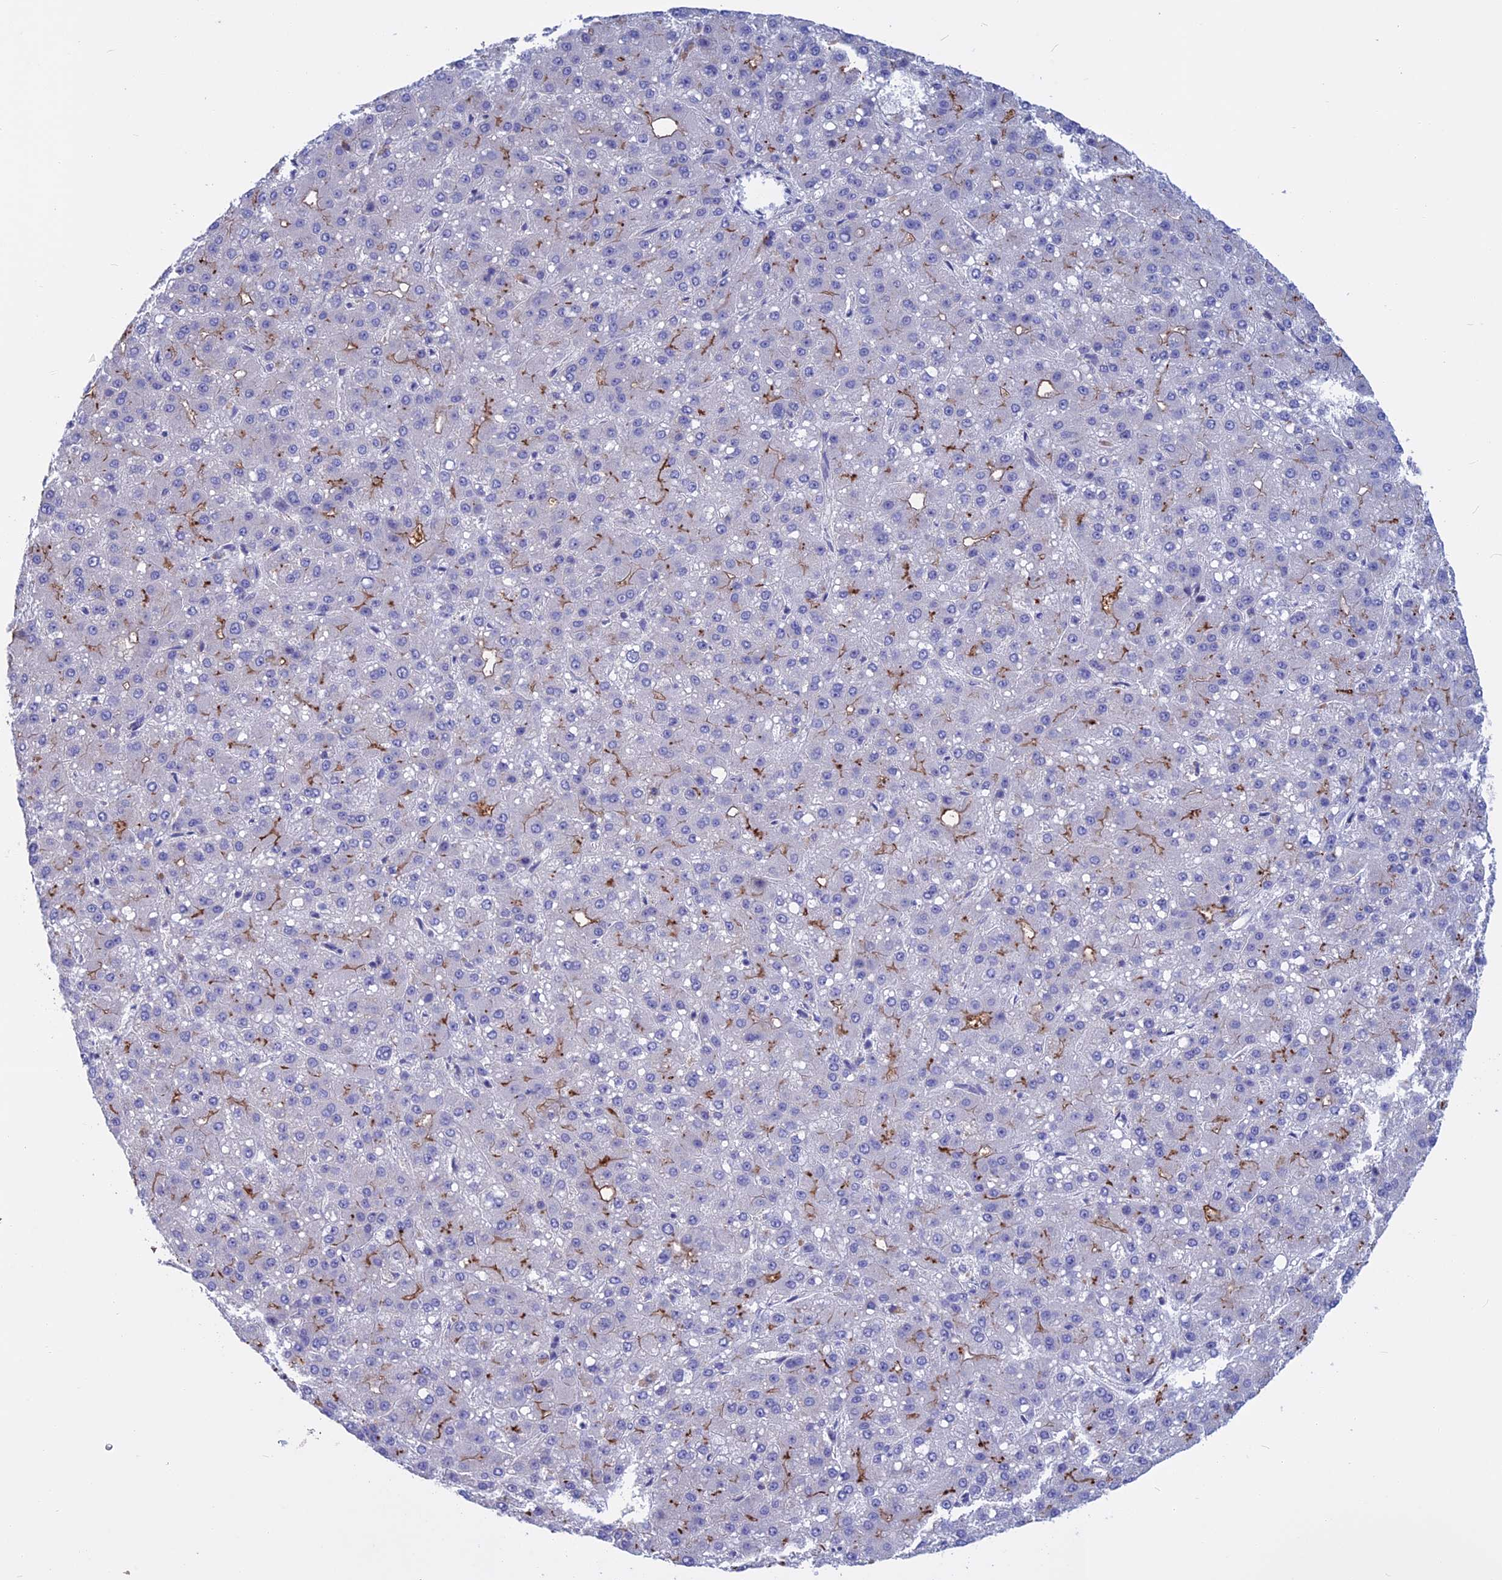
{"staining": {"intensity": "strong", "quantity": "<25%", "location": "cytoplasmic/membranous"}, "tissue": "liver cancer", "cell_type": "Tumor cells", "image_type": "cancer", "snomed": [{"axis": "morphology", "description": "Carcinoma, Hepatocellular, NOS"}, {"axis": "topography", "description": "Liver"}], "caption": "DAB (3,3'-diaminobenzidine) immunohistochemical staining of human liver cancer exhibits strong cytoplasmic/membranous protein positivity in about <25% of tumor cells.", "gene": "SLC2A6", "patient": {"sex": "male", "age": 67}}